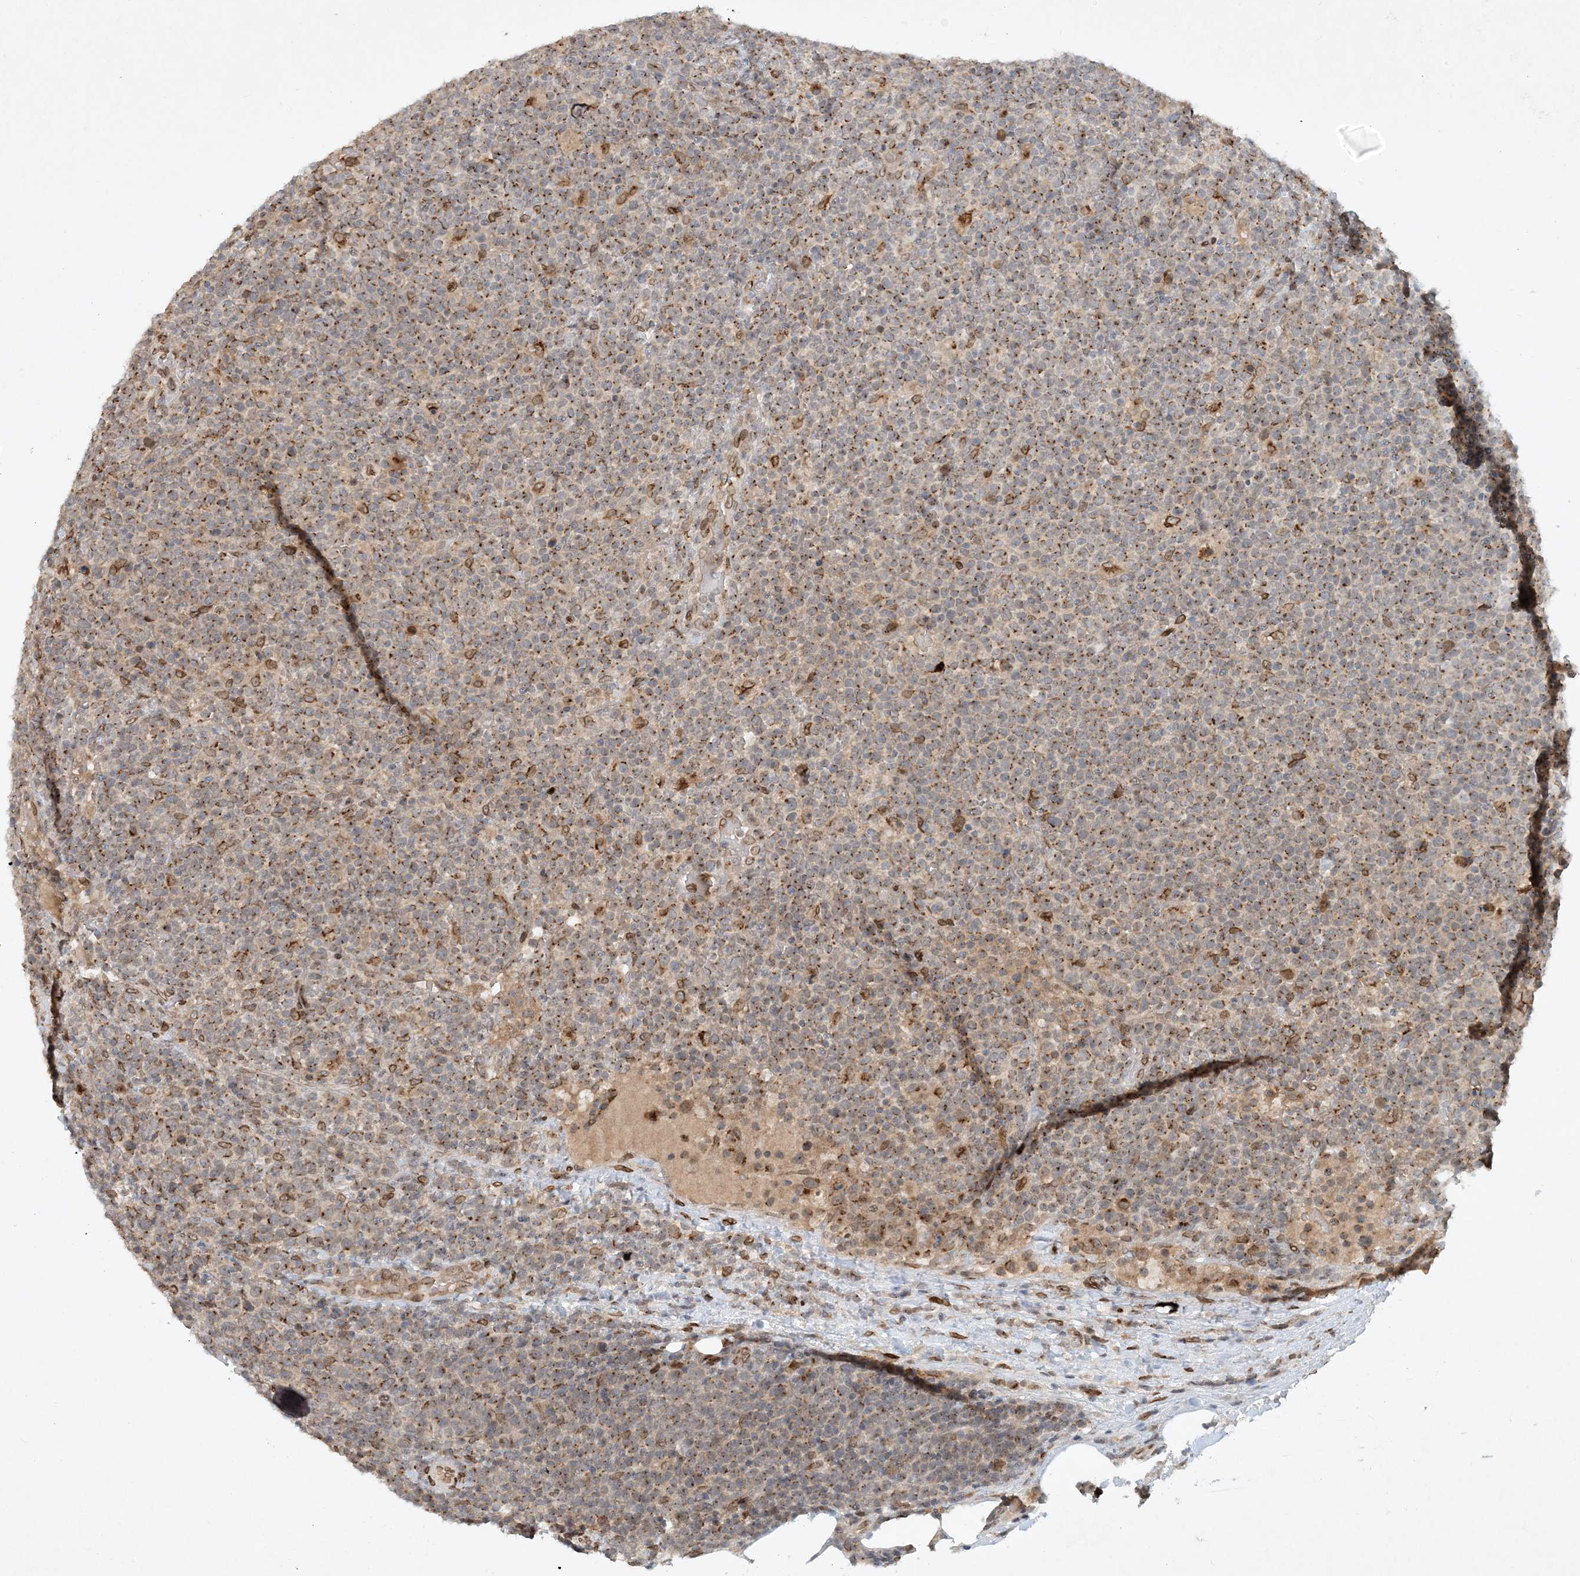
{"staining": {"intensity": "moderate", "quantity": ">75%", "location": "cytoplasmic/membranous"}, "tissue": "lymphoma", "cell_type": "Tumor cells", "image_type": "cancer", "snomed": [{"axis": "morphology", "description": "Malignant lymphoma, non-Hodgkin's type, High grade"}, {"axis": "topography", "description": "Lymph node"}], "caption": "Tumor cells reveal medium levels of moderate cytoplasmic/membranous positivity in about >75% of cells in lymphoma.", "gene": "SLC35A2", "patient": {"sex": "male", "age": 61}}